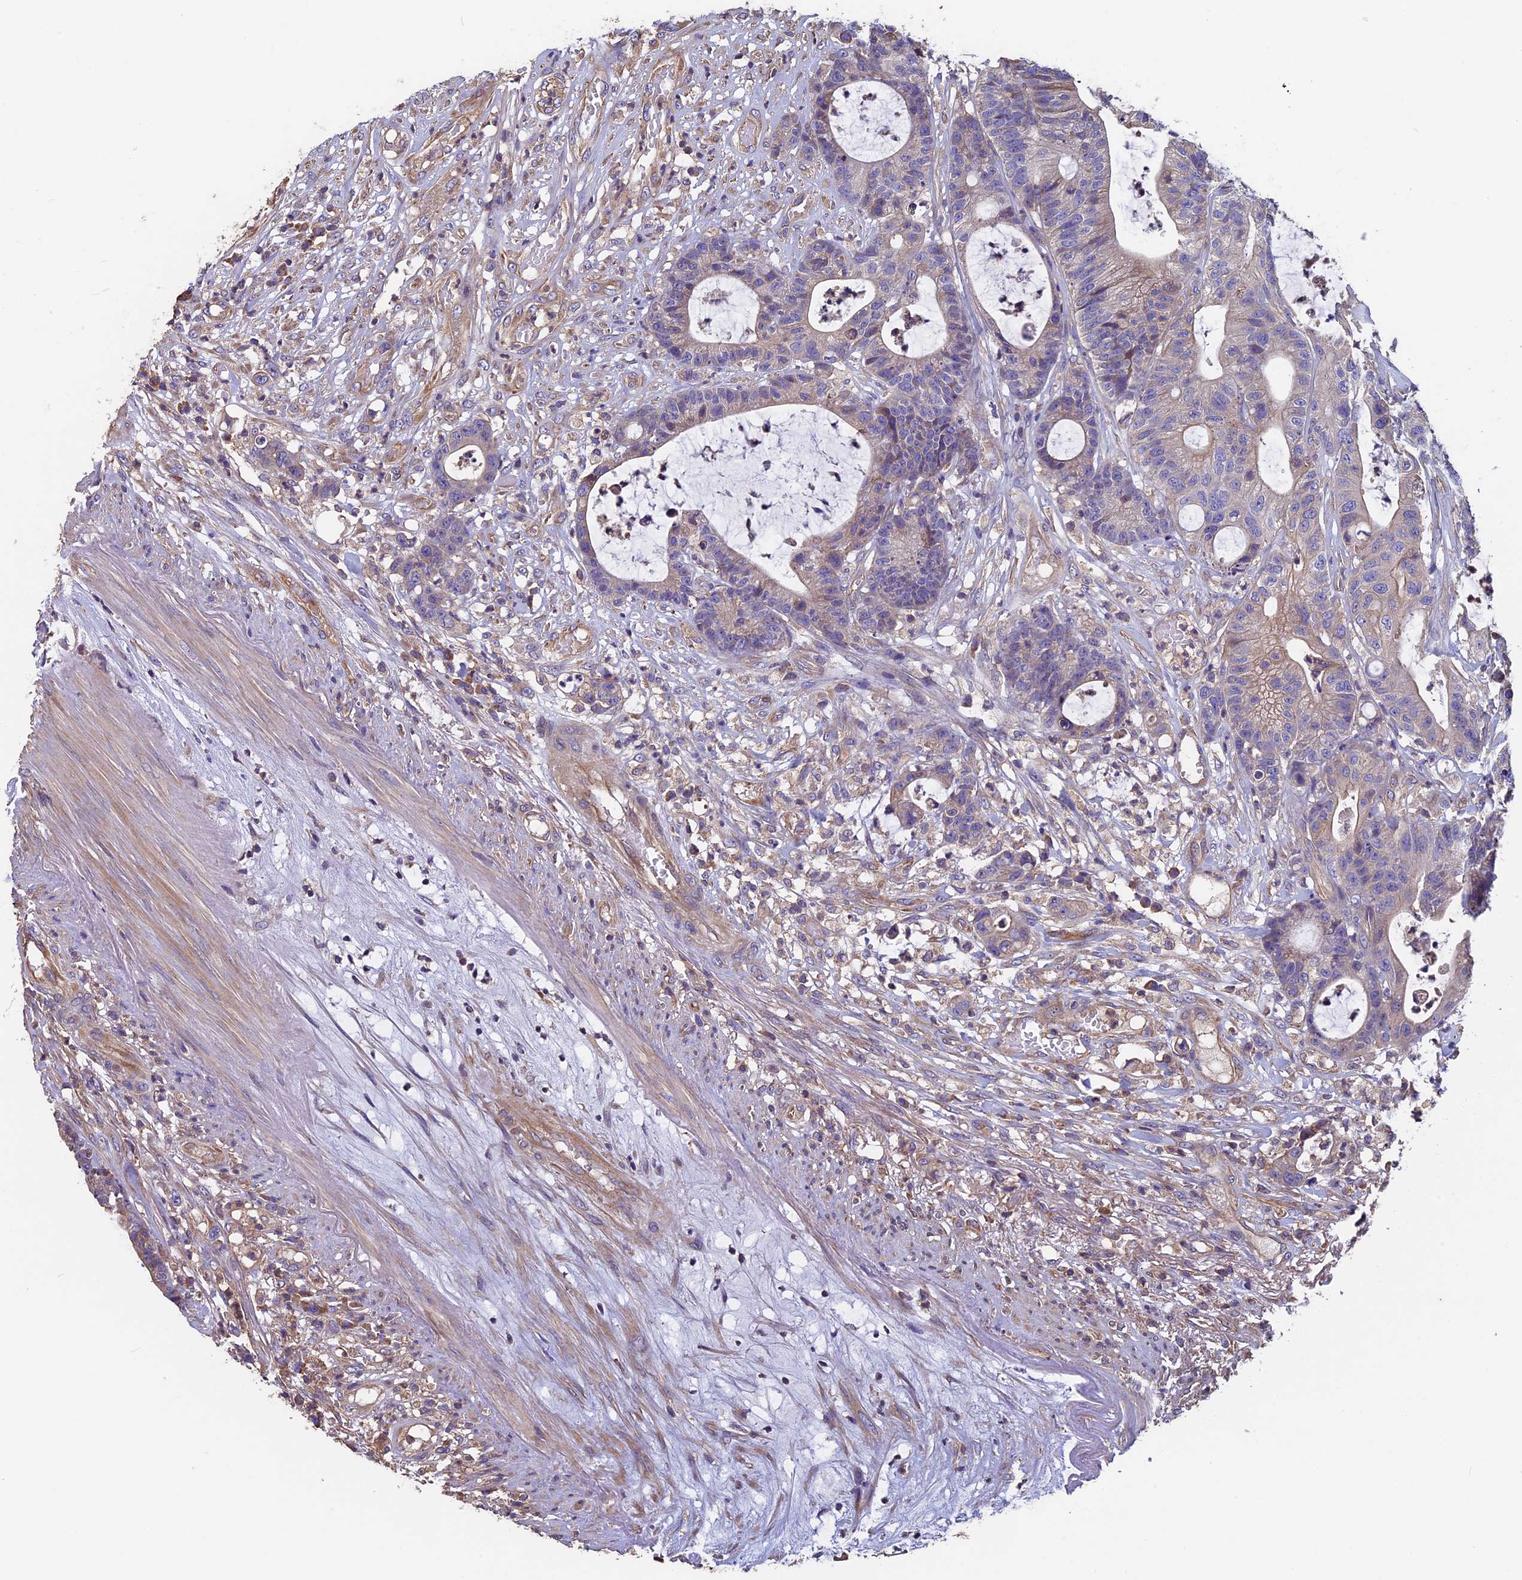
{"staining": {"intensity": "weak", "quantity": "25%-75%", "location": "cytoplasmic/membranous"}, "tissue": "colorectal cancer", "cell_type": "Tumor cells", "image_type": "cancer", "snomed": [{"axis": "morphology", "description": "Adenocarcinoma, NOS"}, {"axis": "topography", "description": "Colon"}], "caption": "Adenocarcinoma (colorectal) stained for a protein shows weak cytoplasmic/membranous positivity in tumor cells.", "gene": "CCDC153", "patient": {"sex": "female", "age": 84}}